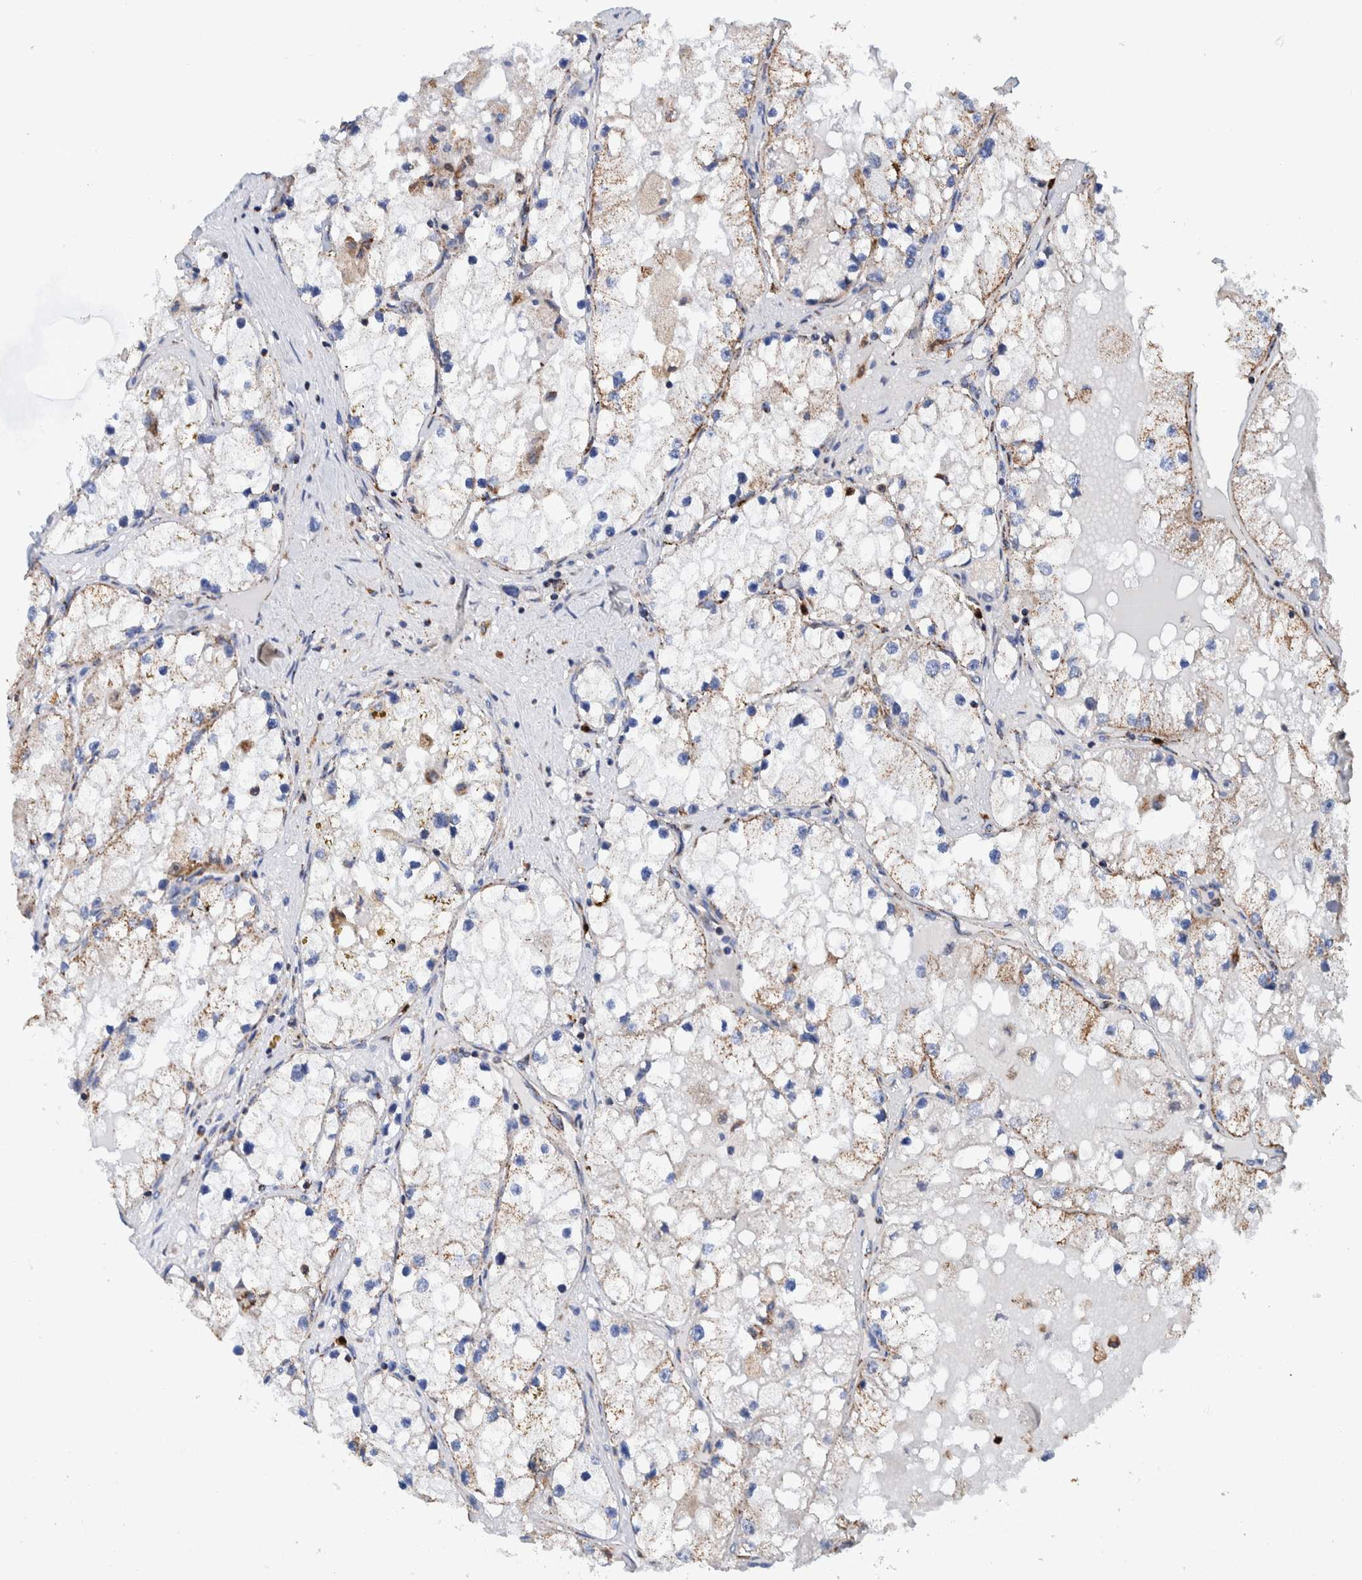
{"staining": {"intensity": "weak", "quantity": "25%-75%", "location": "cytoplasmic/membranous"}, "tissue": "renal cancer", "cell_type": "Tumor cells", "image_type": "cancer", "snomed": [{"axis": "morphology", "description": "Adenocarcinoma, NOS"}, {"axis": "topography", "description": "Kidney"}], "caption": "This image displays immunohistochemistry (IHC) staining of renal cancer, with low weak cytoplasmic/membranous staining in about 25%-75% of tumor cells.", "gene": "DECR1", "patient": {"sex": "male", "age": 68}}